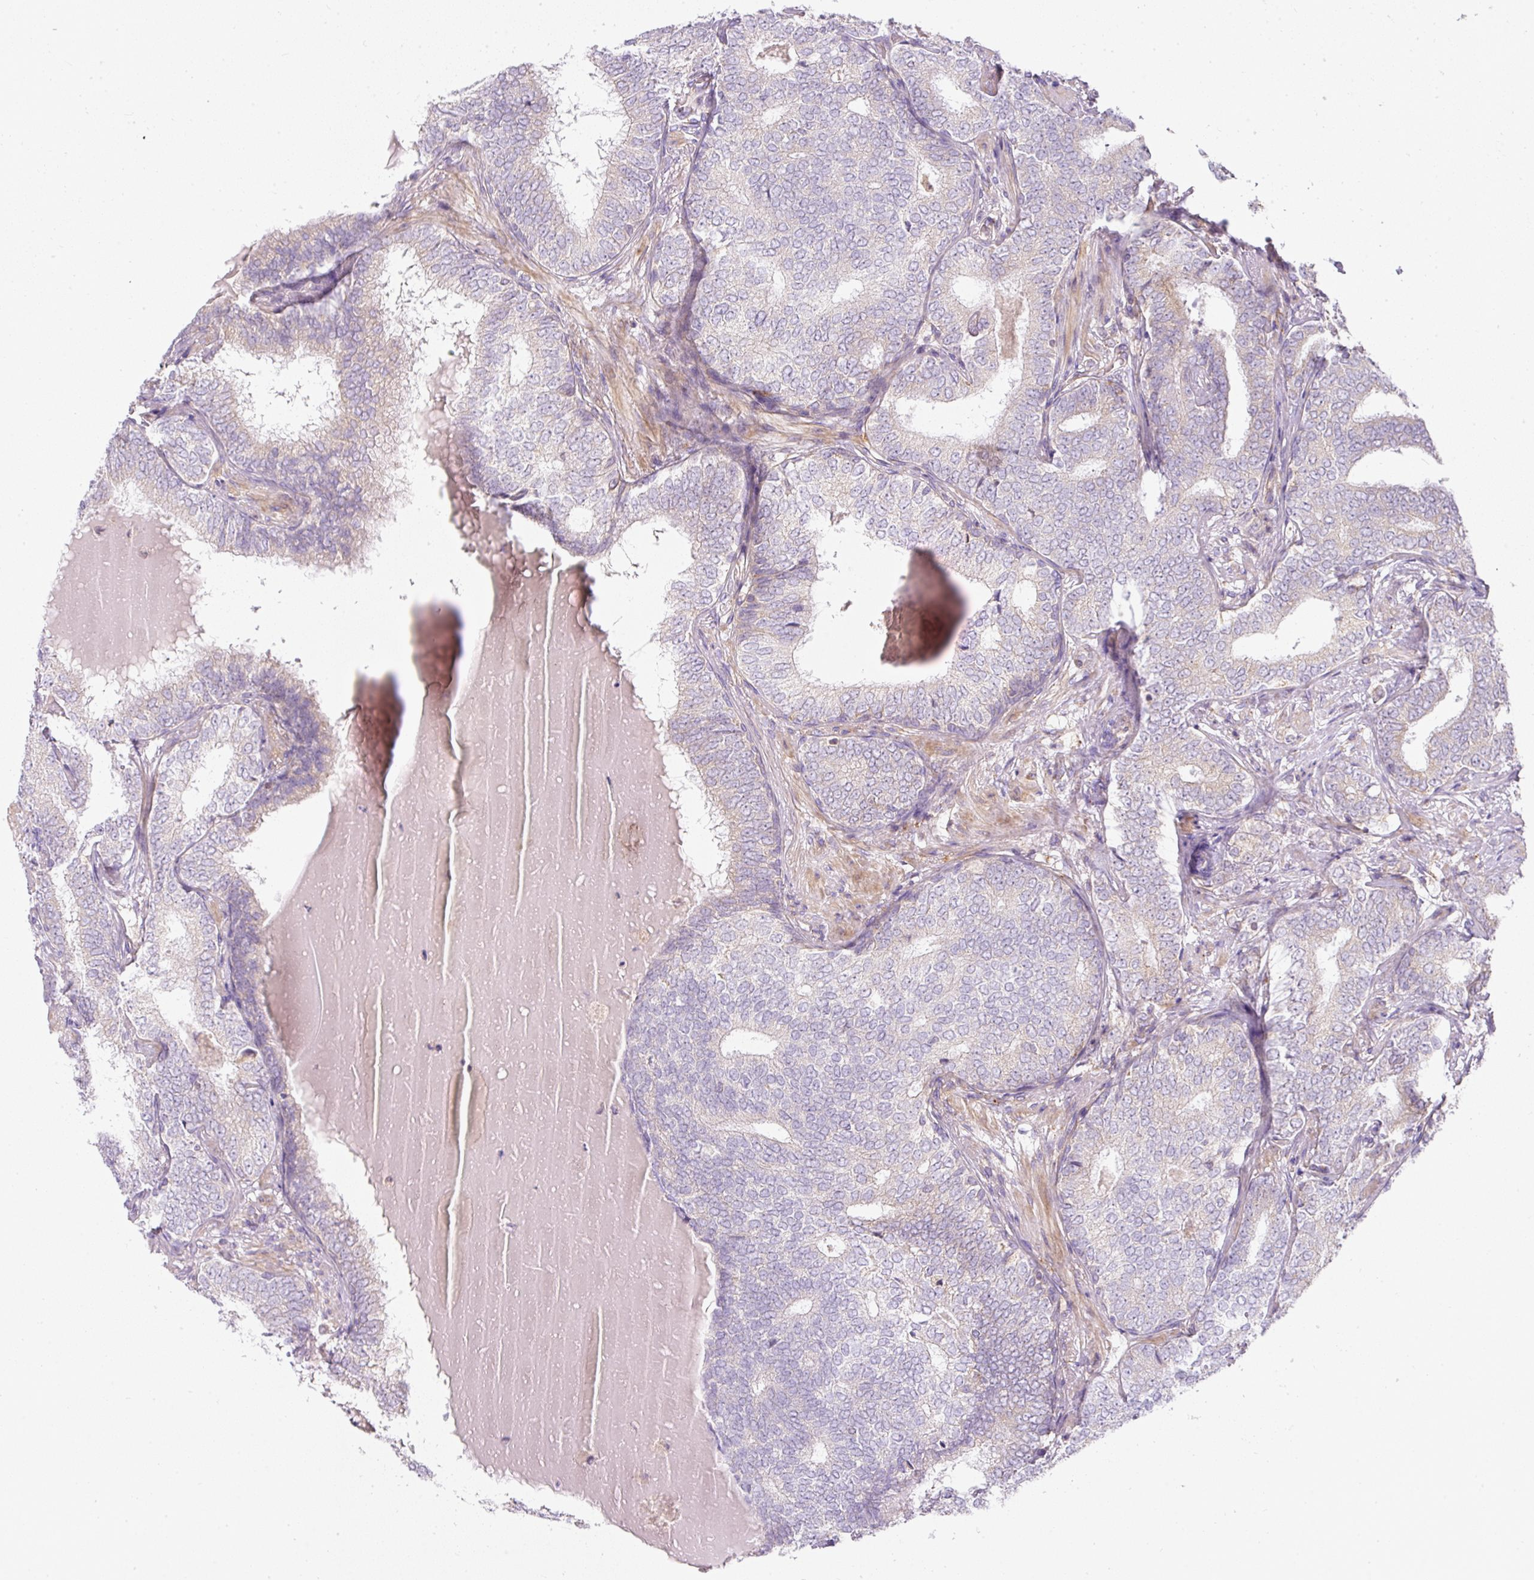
{"staining": {"intensity": "negative", "quantity": "none", "location": "none"}, "tissue": "prostate cancer", "cell_type": "Tumor cells", "image_type": "cancer", "snomed": [{"axis": "morphology", "description": "Adenocarcinoma, High grade"}, {"axis": "topography", "description": "Prostate"}], "caption": "An immunohistochemistry (IHC) photomicrograph of prostate cancer is shown. There is no staining in tumor cells of prostate cancer.", "gene": "ERAP2", "patient": {"sex": "male", "age": 72}}